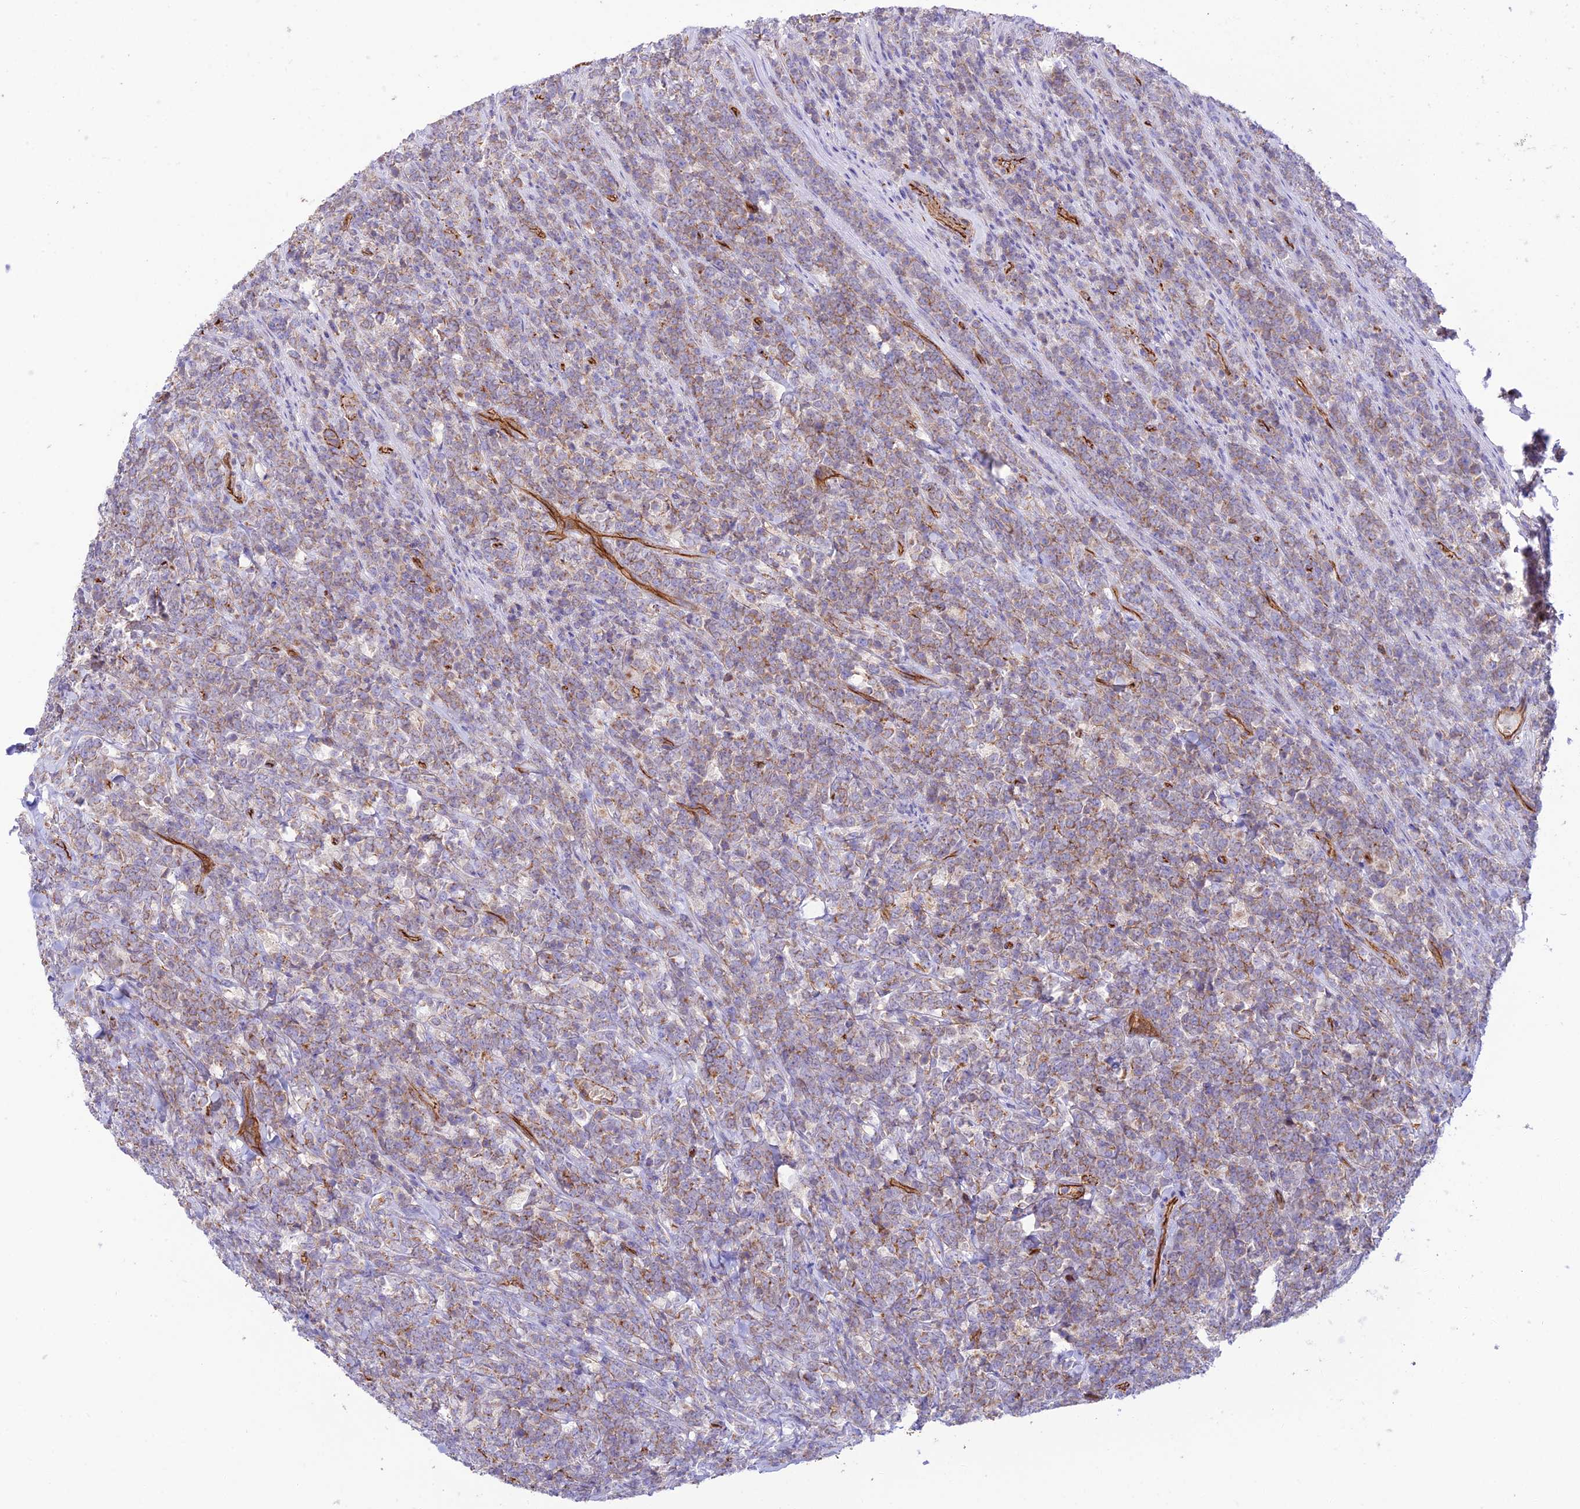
{"staining": {"intensity": "weak", "quantity": "<25%", "location": "cytoplasmic/membranous"}, "tissue": "lymphoma", "cell_type": "Tumor cells", "image_type": "cancer", "snomed": [{"axis": "morphology", "description": "Malignant lymphoma, non-Hodgkin's type, High grade"}, {"axis": "topography", "description": "Small intestine"}], "caption": "High power microscopy photomicrograph of an immunohistochemistry histopathology image of lymphoma, revealing no significant staining in tumor cells.", "gene": "YPEL5", "patient": {"sex": "male", "age": 8}}